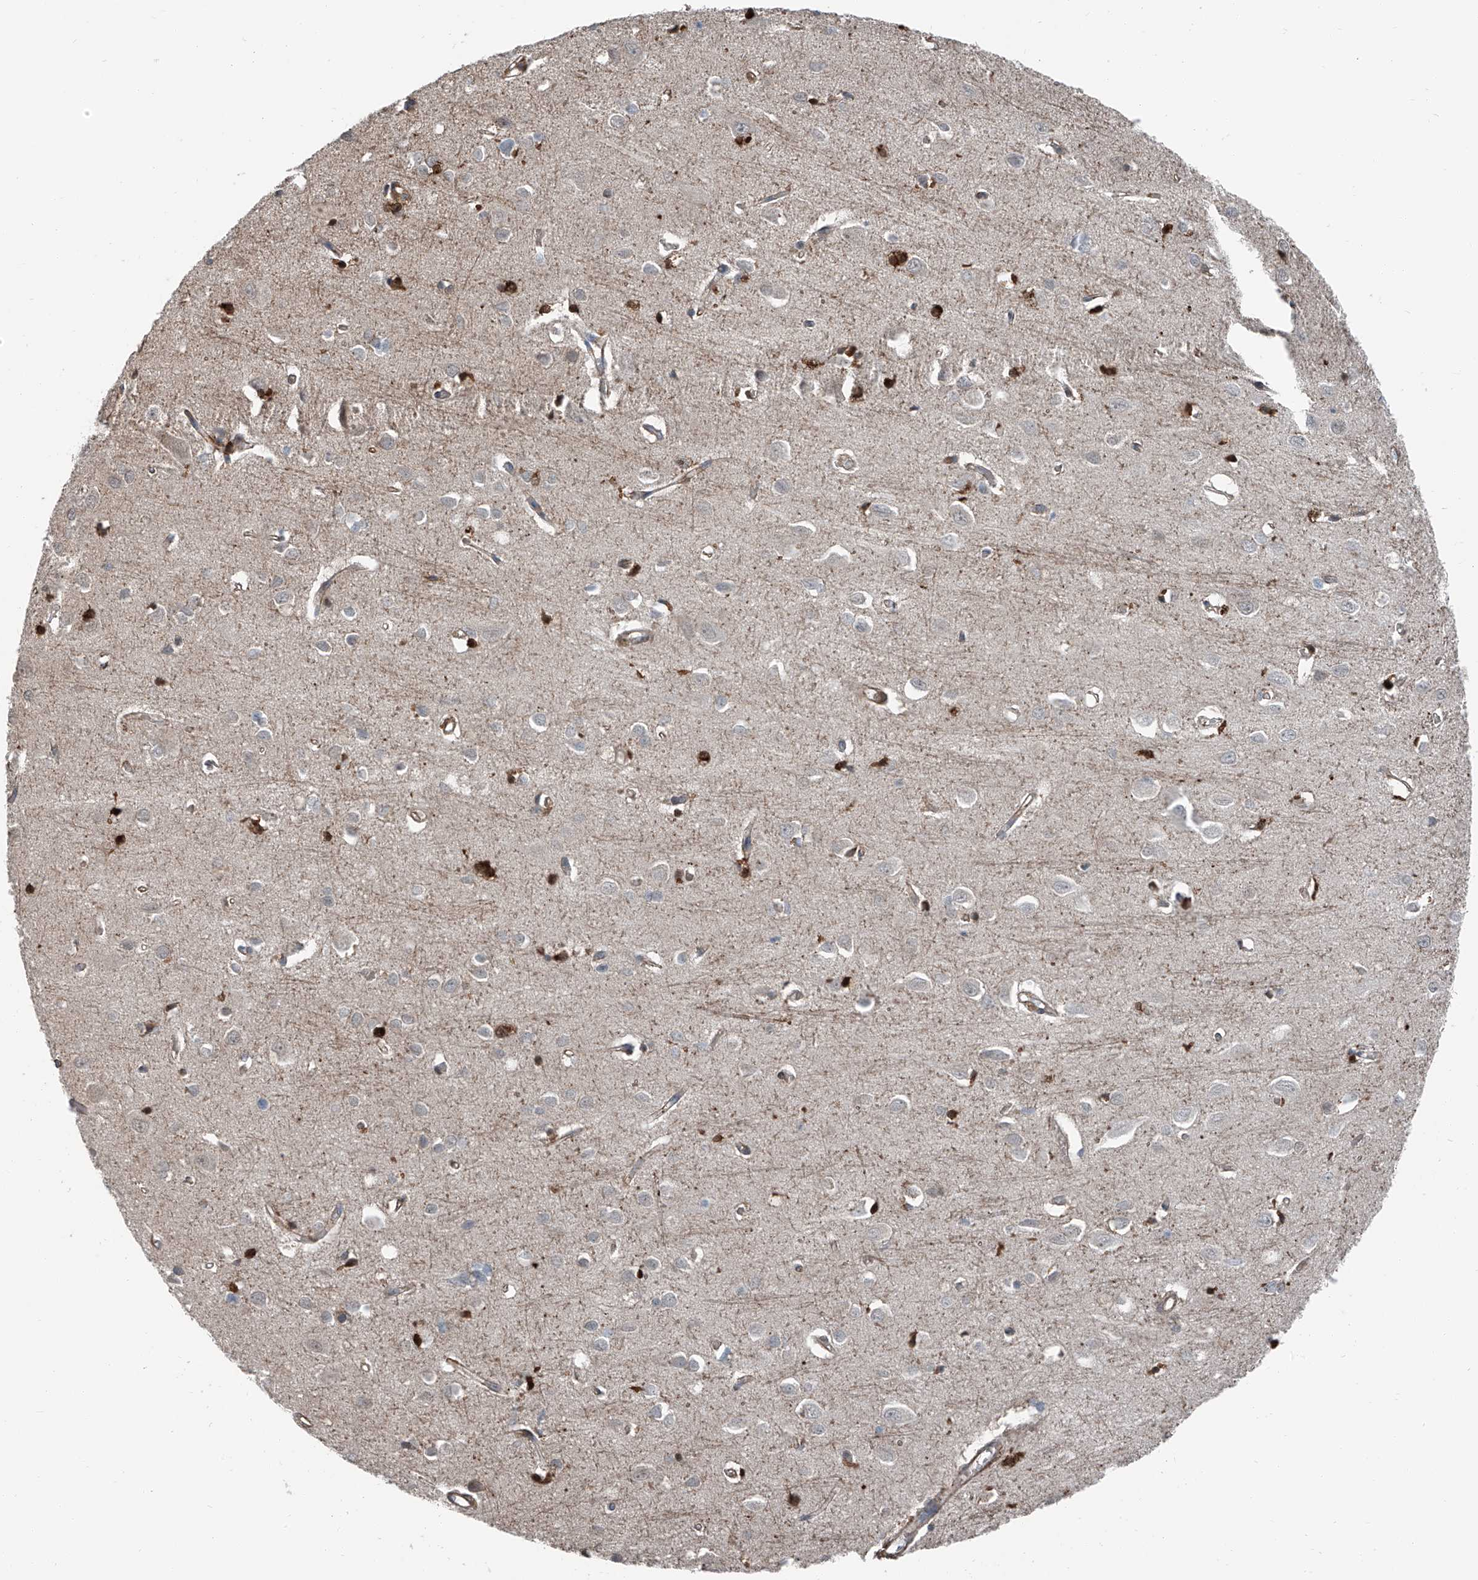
{"staining": {"intensity": "moderate", "quantity": ">75%", "location": "cytoplasmic/membranous"}, "tissue": "cerebral cortex", "cell_type": "Endothelial cells", "image_type": "normal", "snomed": [{"axis": "morphology", "description": "Normal tissue, NOS"}, {"axis": "topography", "description": "Cerebral cortex"}], "caption": "Cerebral cortex stained for a protein (brown) demonstrates moderate cytoplasmic/membranous positive expression in about >75% of endothelial cells.", "gene": "HSPA6", "patient": {"sex": "female", "age": 64}}